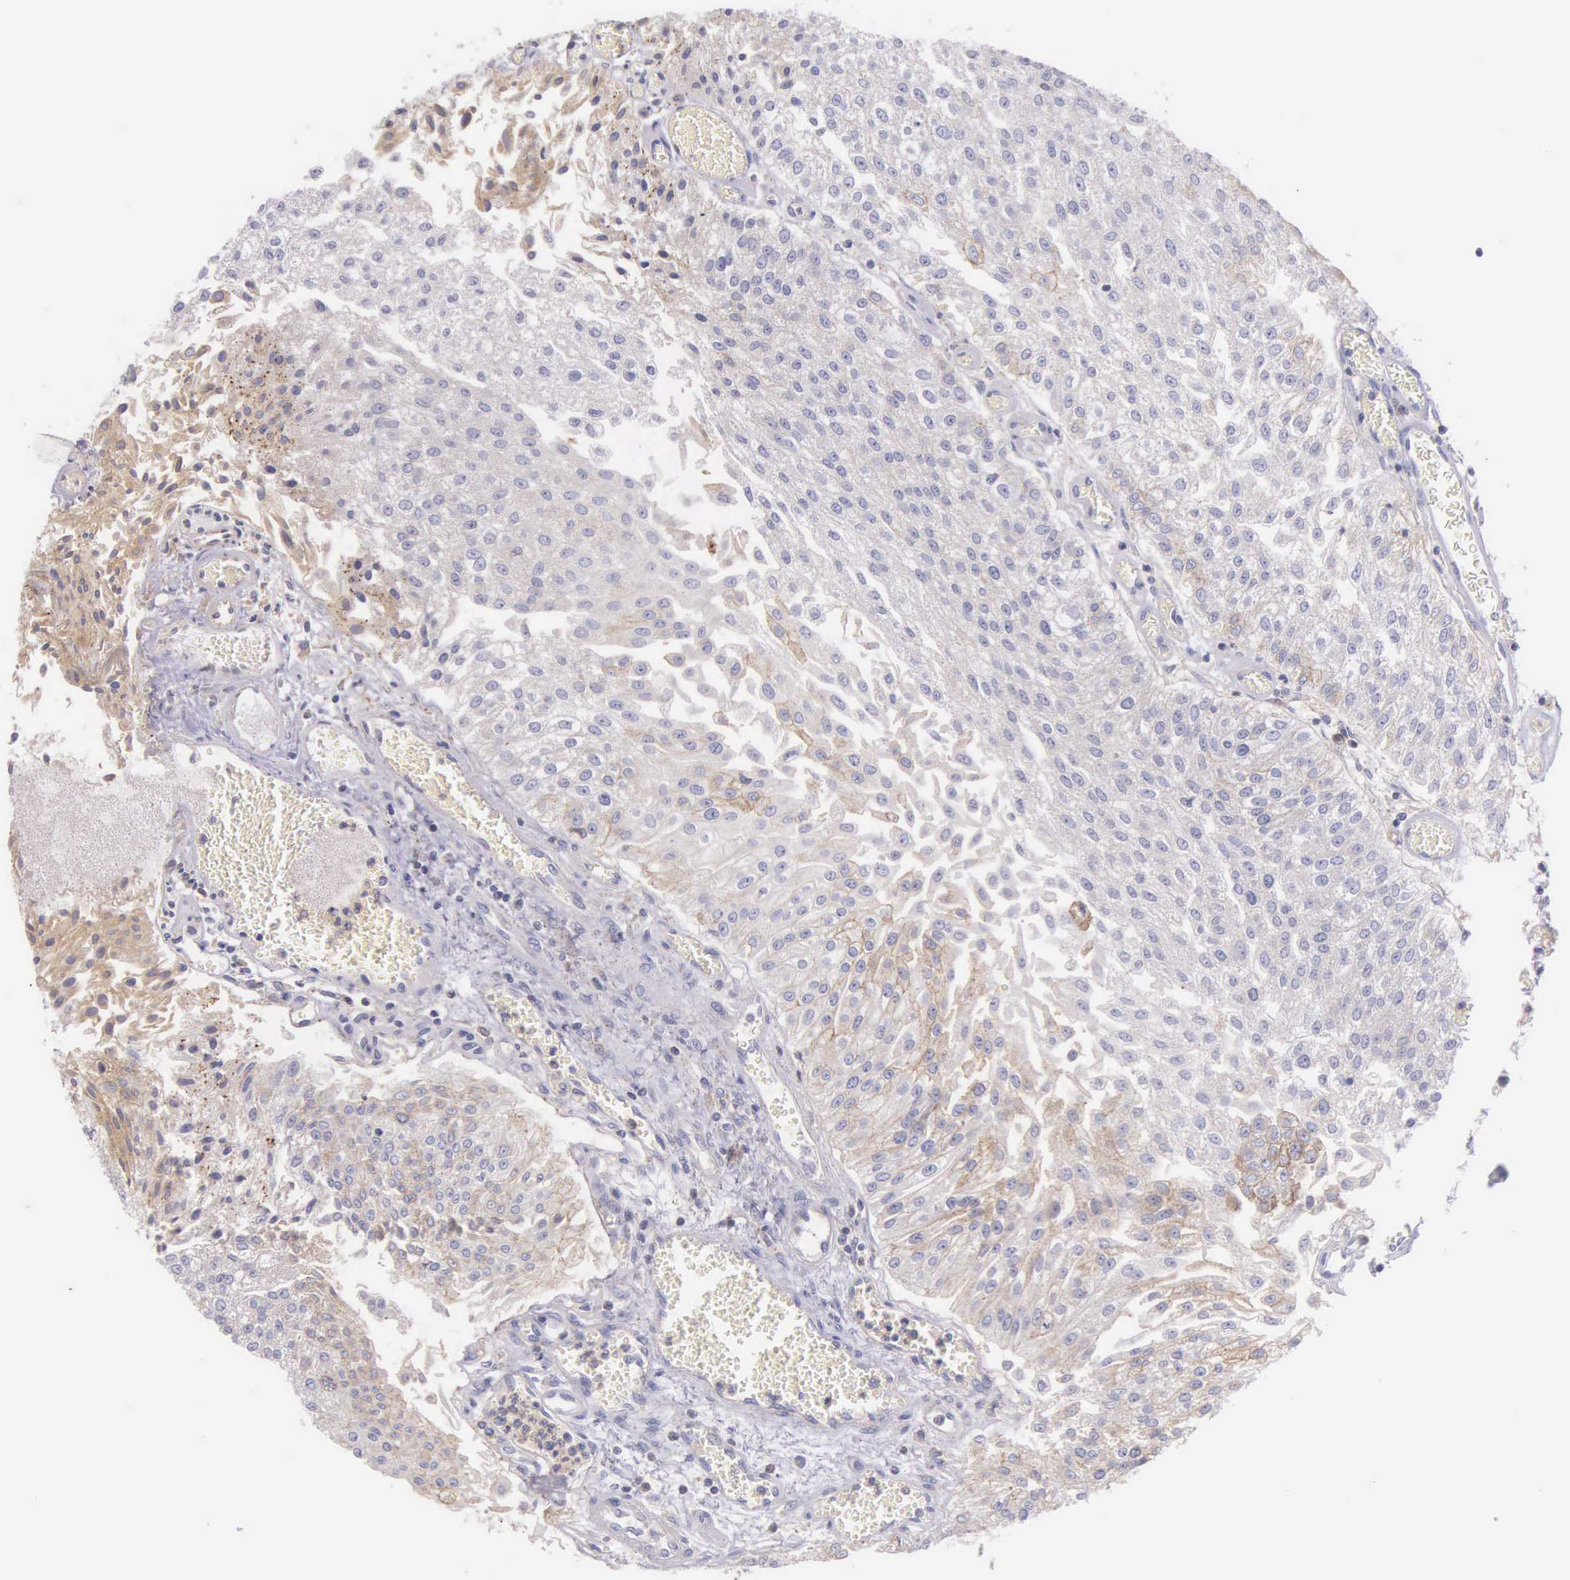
{"staining": {"intensity": "negative", "quantity": "none", "location": "none"}, "tissue": "urothelial cancer", "cell_type": "Tumor cells", "image_type": "cancer", "snomed": [{"axis": "morphology", "description": "Urothelial carcinoma, Low grade"}, {"axis": "topography", "description": "Urinary bladder"}], "caption": "Immunohistochemical staining of urothelial cancer displays no significant expression in tumor cells. Nuclei are stained in blue.", "gene": "MIA2", "patient": {"sex": "male", "age": 86}}